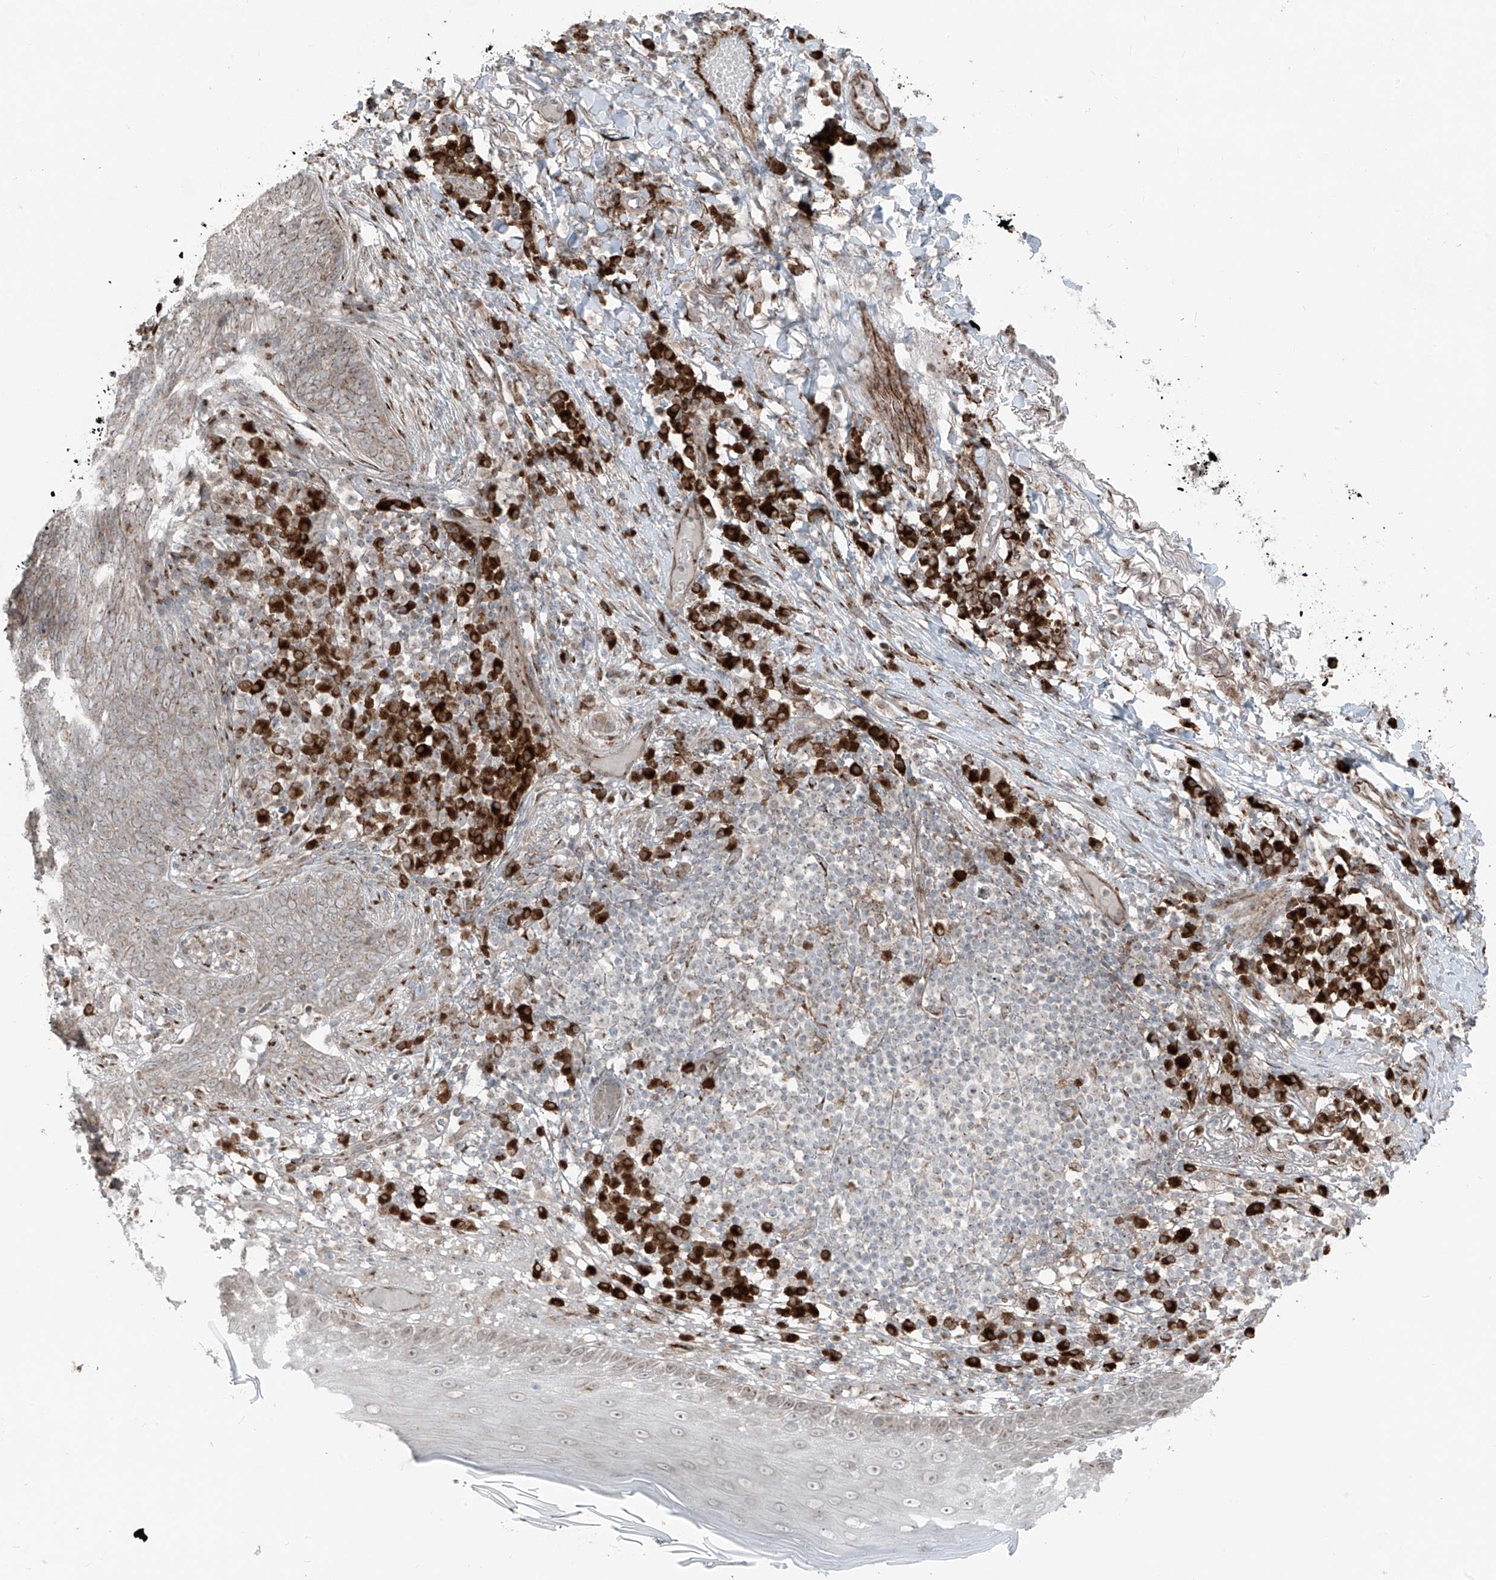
{"staining": {"intensity": "weak", "quantity": ">75%", "location": "cytoplasmic/membranous"}, "tissue": "skin cancer", "cell_type": "Tumor cells", "image_type": "cancer", "snomed": [{"axis": "morphology", "description": "Basal cell carcinoma"}, {"axis": "topography", "description": "Skin"}], "caption": "Immunohistochemical staining of human skin basal cell carcinoma demonstrates weak cytoplasmic/membranous protein expression in approximately >75% of tumor cells.", "gene": "ERLEC1", "patient": {"sex": "male", "age": 85}}